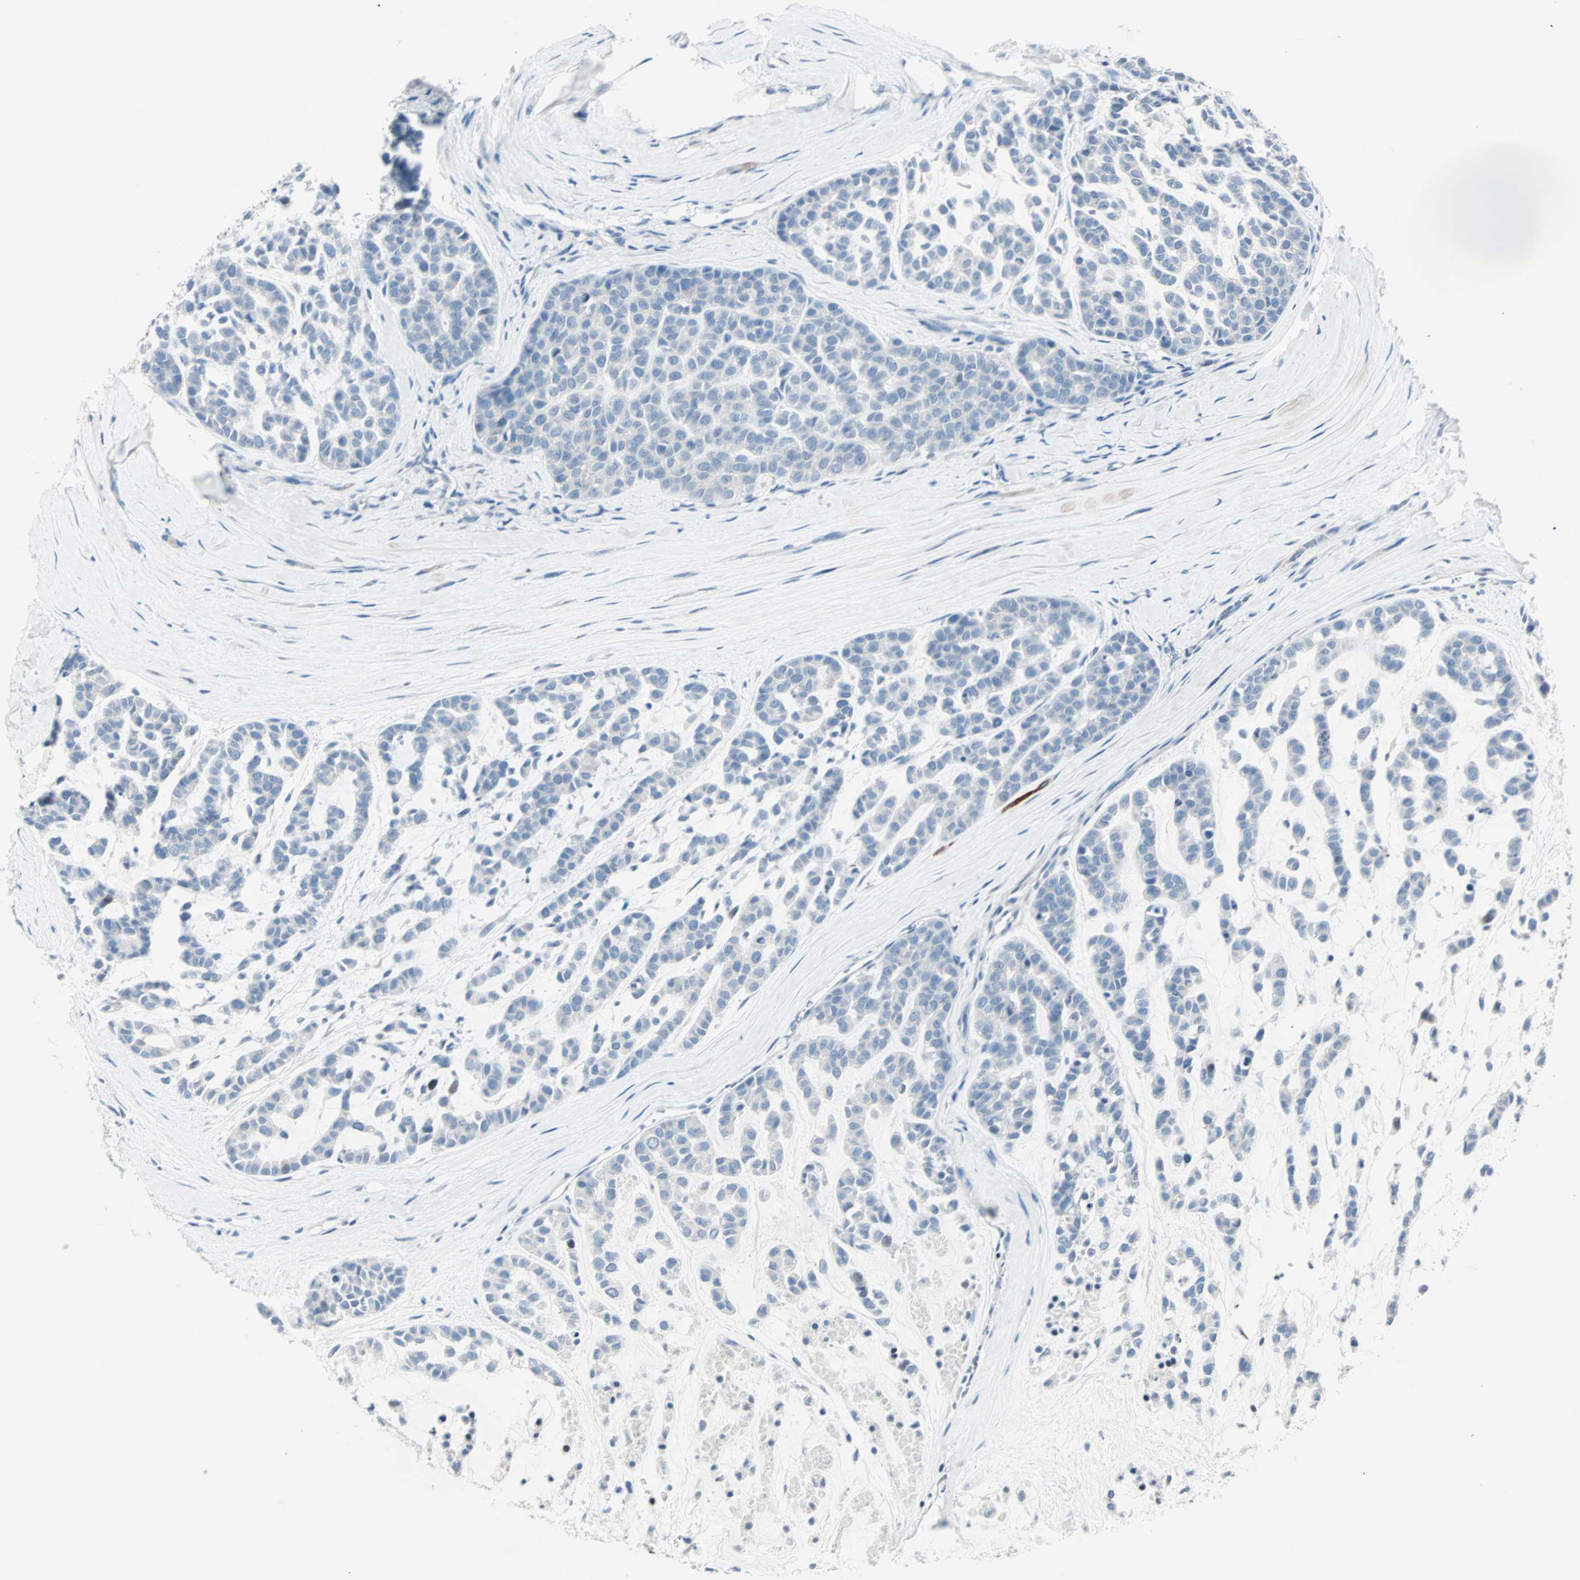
{"staining": {"intensity": "negative", "quantity": "none", "location": "none"}, "tissue": "head and neck cancer", "cell_type": "Tumor cells", "image_type": "cancer", "snomed": [{"axis": "morphology", "description": "Adenocarcinoma, NOS"}, {"axis": "morphology", "description": "Adenoma, NOS"}, {"axis": "topography", "description": "Head-Neck"}], "caption": "A high-resolution image shows IHC staining of head and neck cancer (adenoma), which demonstrates no significant positivity in tumor cells.", "gene": "NEFH", "patient": {"sex": "female", "age": 55}}